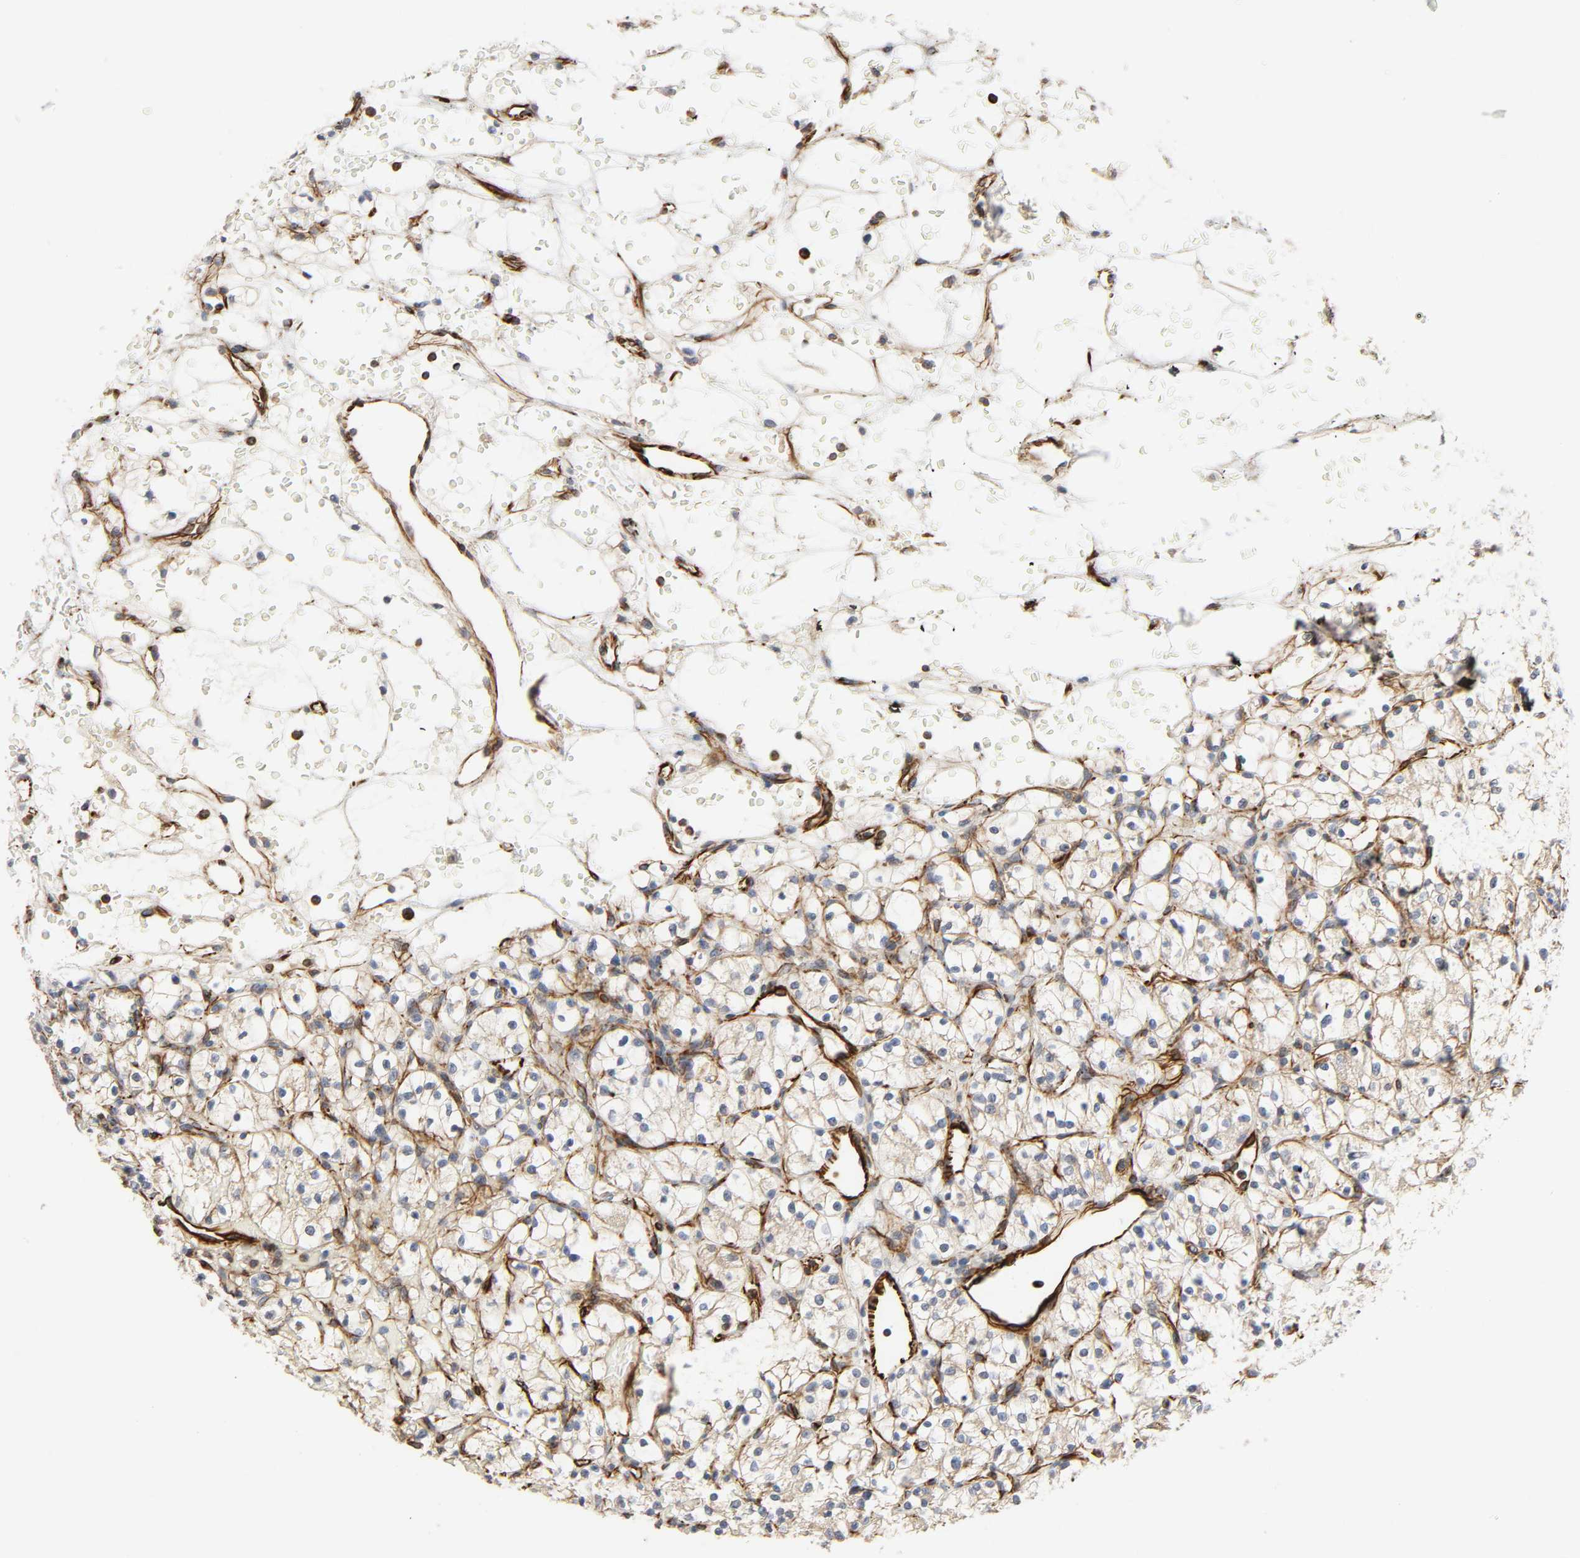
{"staining": {"intensity": "moderate", "quantity": "<25%", "location": "cytoplasmic/membranous"}, "tissue": "renal cancer", "cell_type": "Tumor cells", "image_type": "cancer", "snomed": [{"axis": "morphology", "description": "Adenocarcinoma, NOS"}, {"axis": "topography", "description": "Kidney"}], "caption": "Immunohistochemistry (IHC) photomicrograph of human renal cancer stained for a protein (brown), which reveals low levels of moderate cytoplasmic/membranous expression in about <25% of tumor cells.", "gene": "FAM118A", "patient": {"sex": "female", "age": 60}}